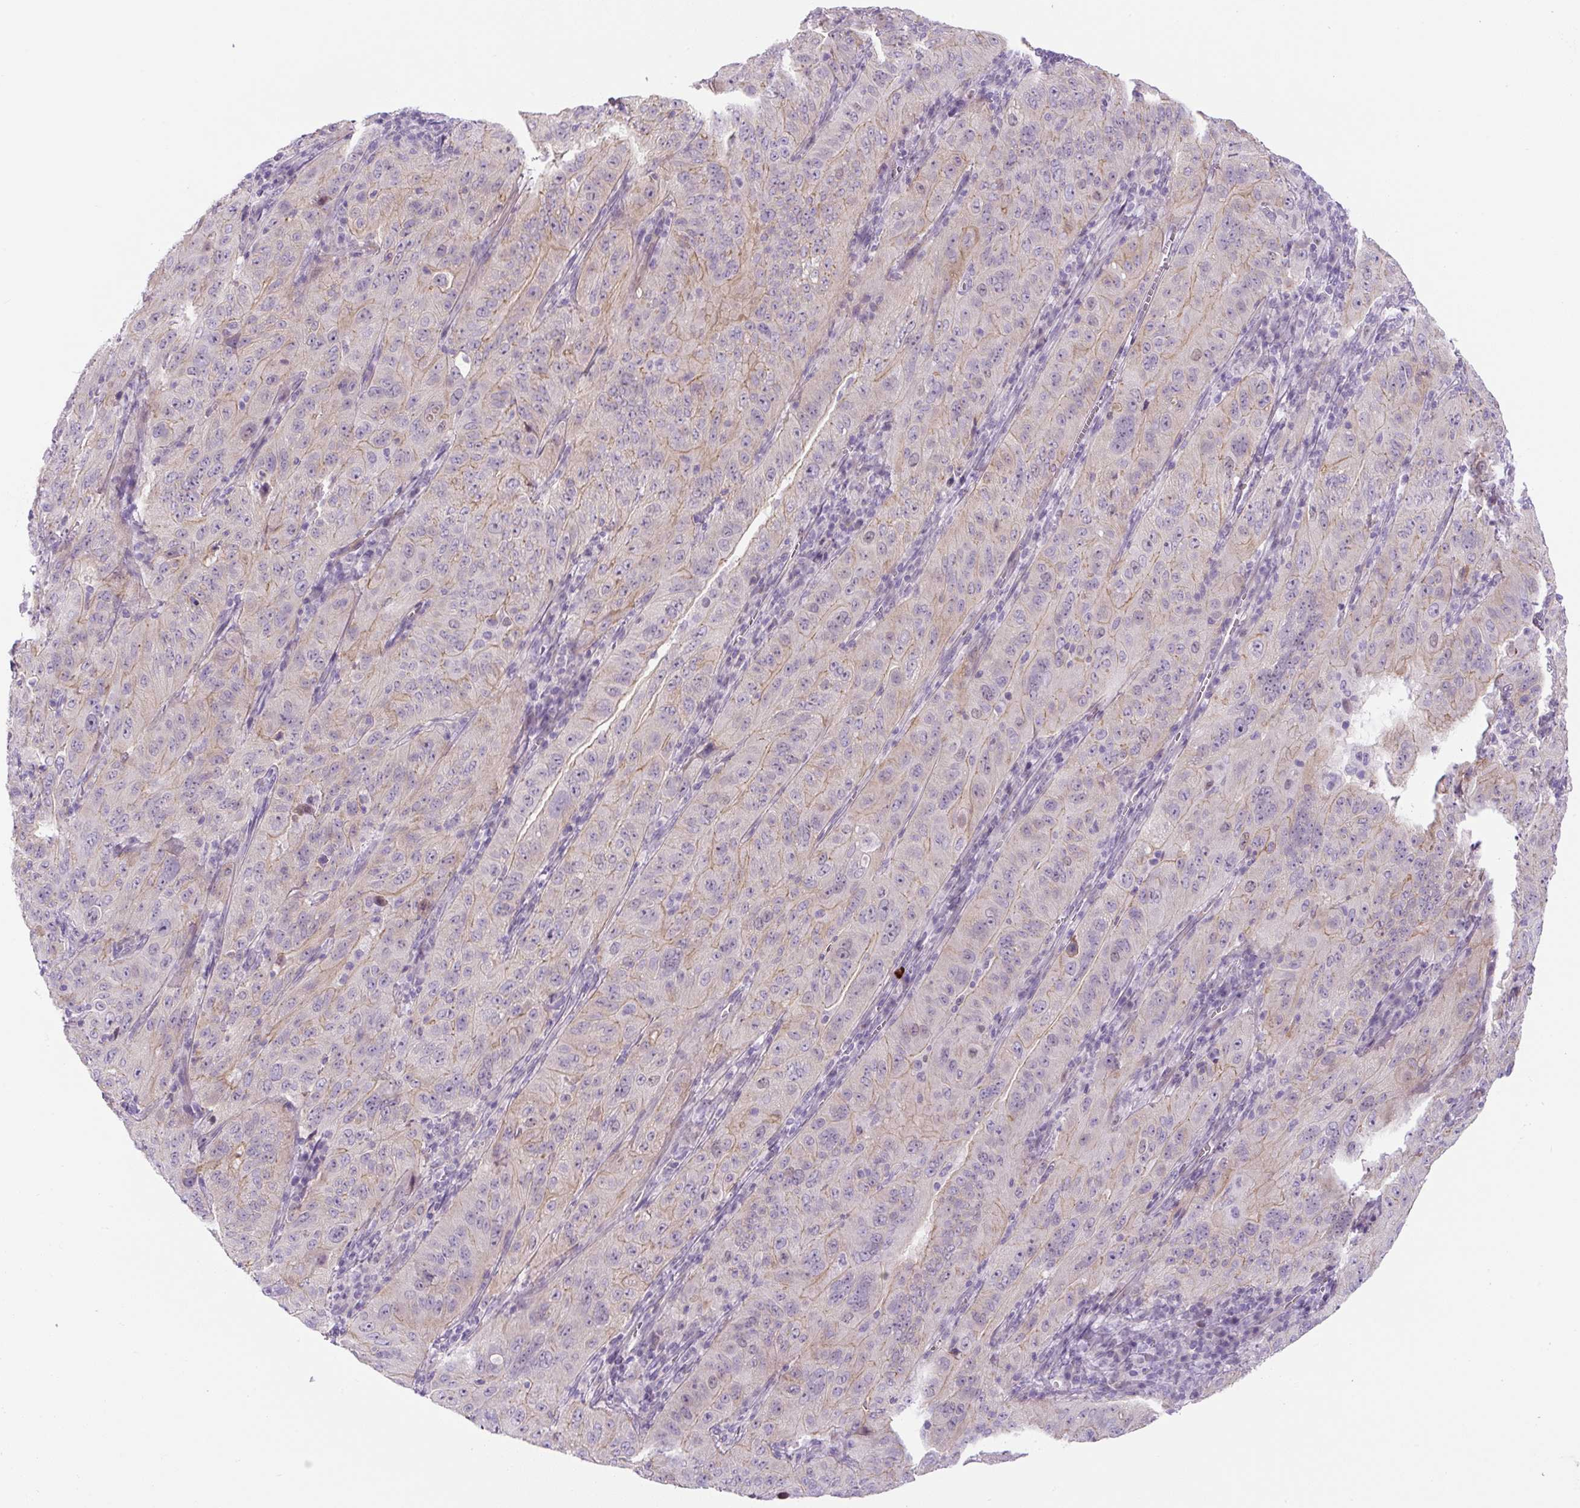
{"staining": {"intensity": "weak", "quantity": "<25%", "location": "cytoplasmic/membranous"}, "tissue": "pancreatic cancer", "cell_type": "Tumor cells", "image_type": "cancer", "snomed": [{"axis": "morphology", "description": "Adenocarcinoma, NOS"}, {"axis": "topography", "description": "Pancreas"}], "caption": "DAB (3,3'-diaminobenzidine) immunohistochemical staining of pancreatic adenocarcinoma shows no significant expression in tumor cells.", "gene": "ADAMTS19", "patient": {"sex": "male", "age": 63}}